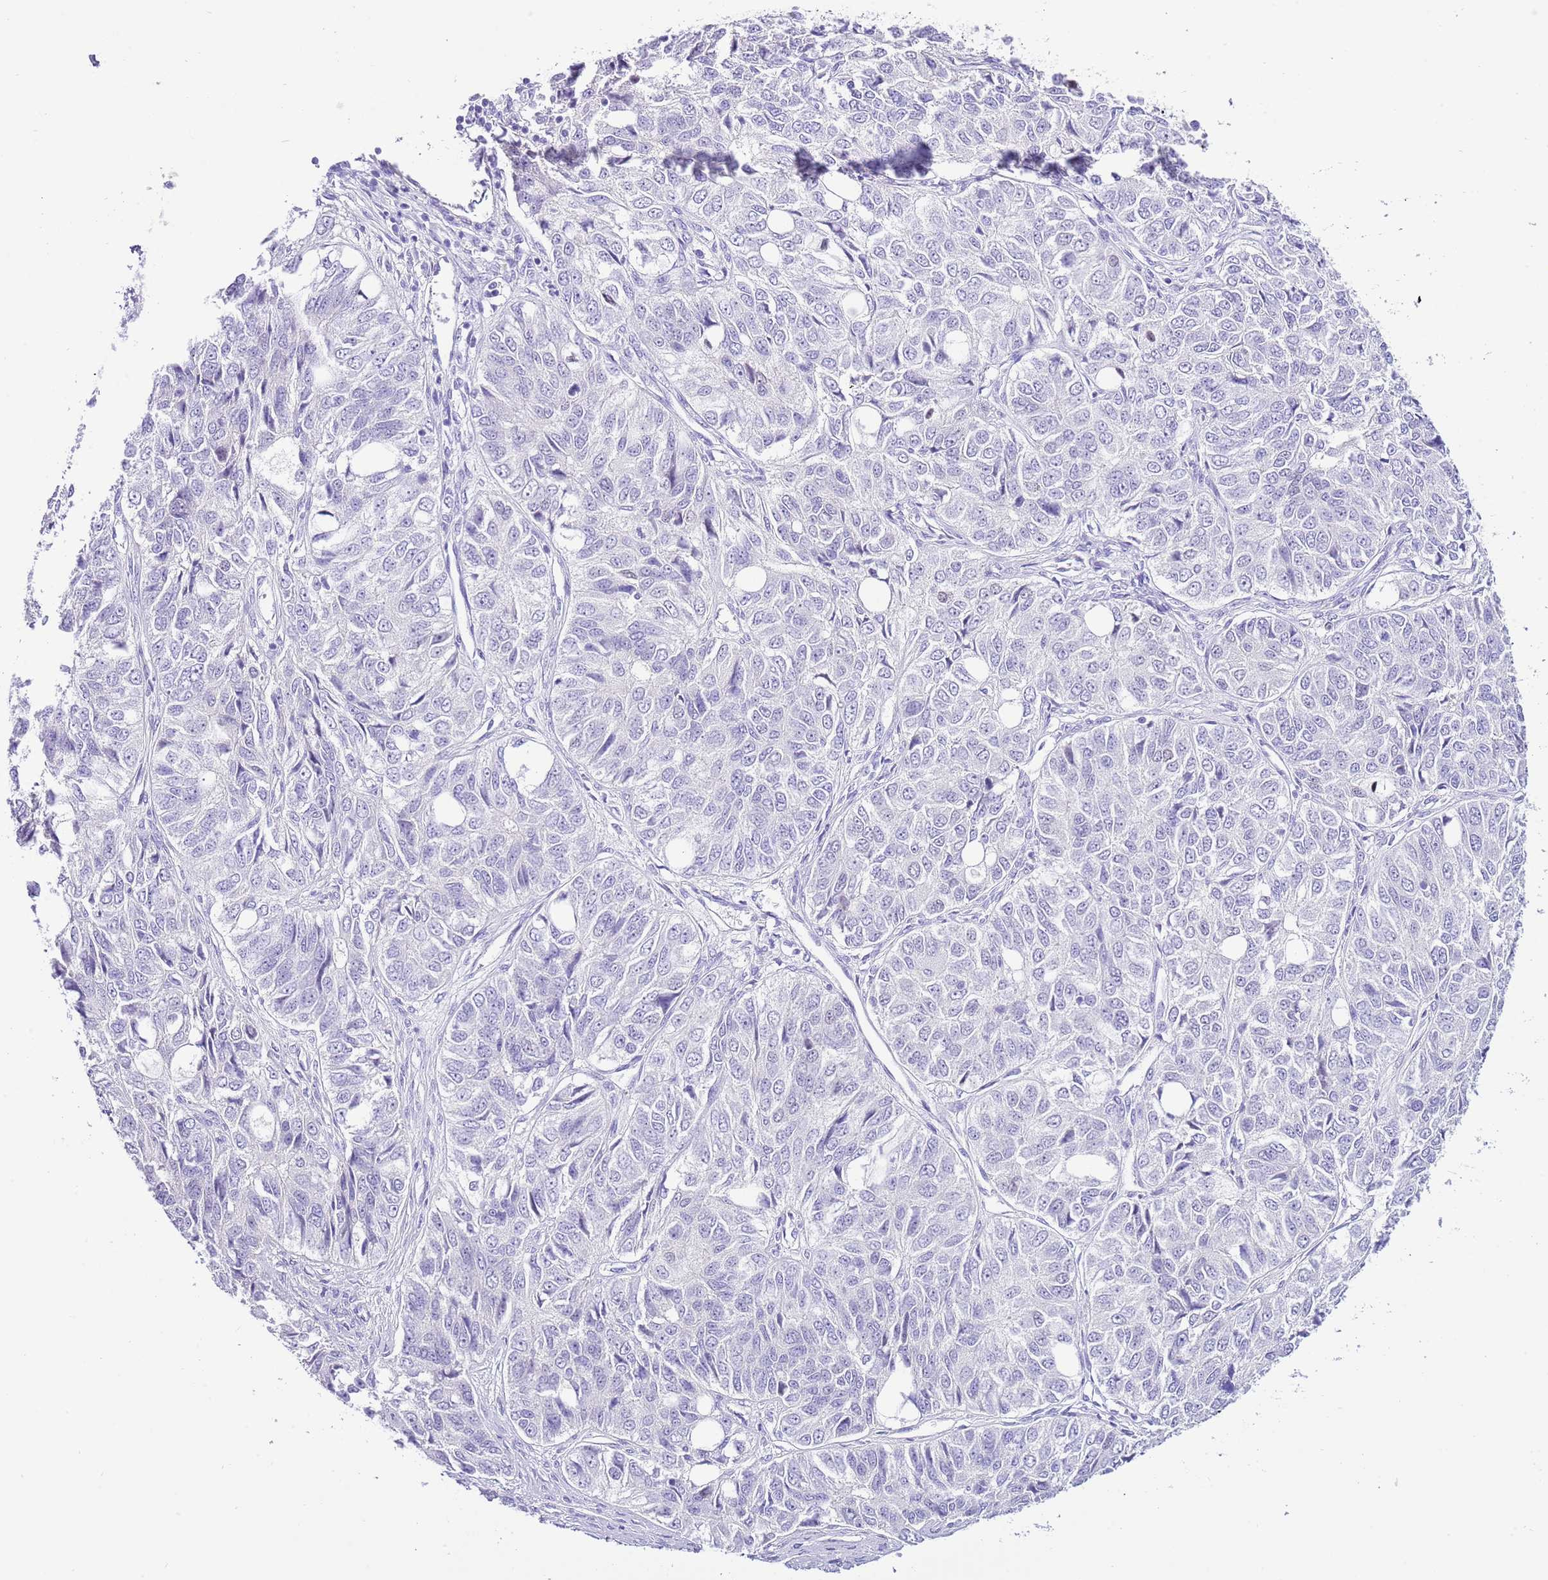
{"staining": {"intensity": "negative", "quantity": "none", "location": "none"}, "tissue": "ovarian cancer", "cell_type": "Tumor cells", "image_type": "cancer", "snomed": [{"axis": "morphology", "description": "Carcinoma, endometroid"}, {"axis": "topography", "description": "Ovary"}], "caption": "A photomicrograph of ovarian endometroid carcinoma stained for a protein demonstrates no brown staining in tumor cells.", "gene": "BHLHA15", "patient": {"sex": "female", "age": 51}}